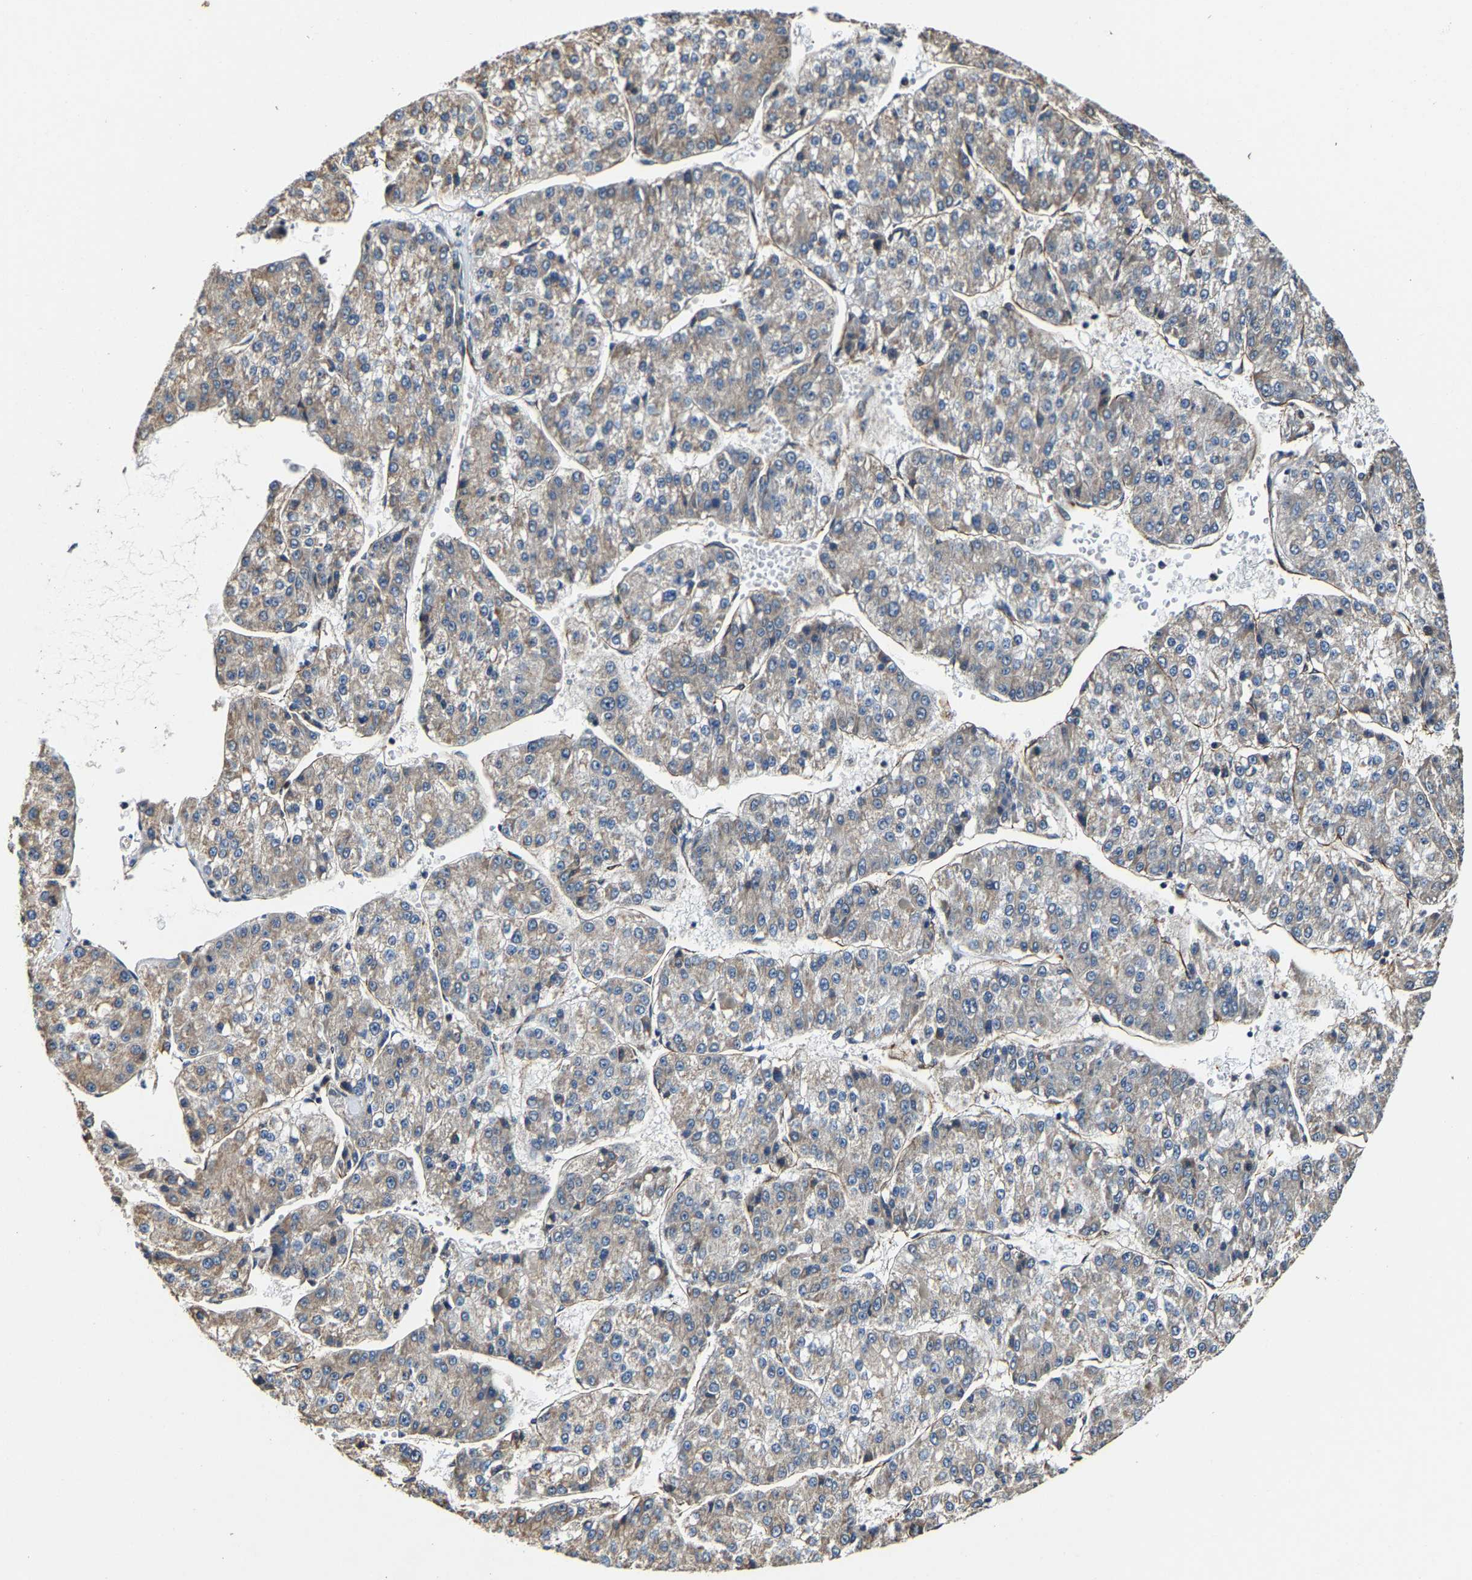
{"staining": {"intensity": "weak", "quantity": "25%-75%", "location": "cytoplasmic/membranous"}, "tissue": "liver cancer", "cell_type": "Tumor cells", "image_type": "cancer", "snomed": [{"axis": "morphology", "description": "Carcinoma, Hepatocellular, NOS"}, {"axis": "topography", "description": "Liver"}], "caption": "A low amount of weak cytoplasmic/membranous staining is appreciated in about 25%-75% of tumor cells in liver cancer tissue.", "gene": "GFRA3", "patient": {"sex": "female", "age": 73}}